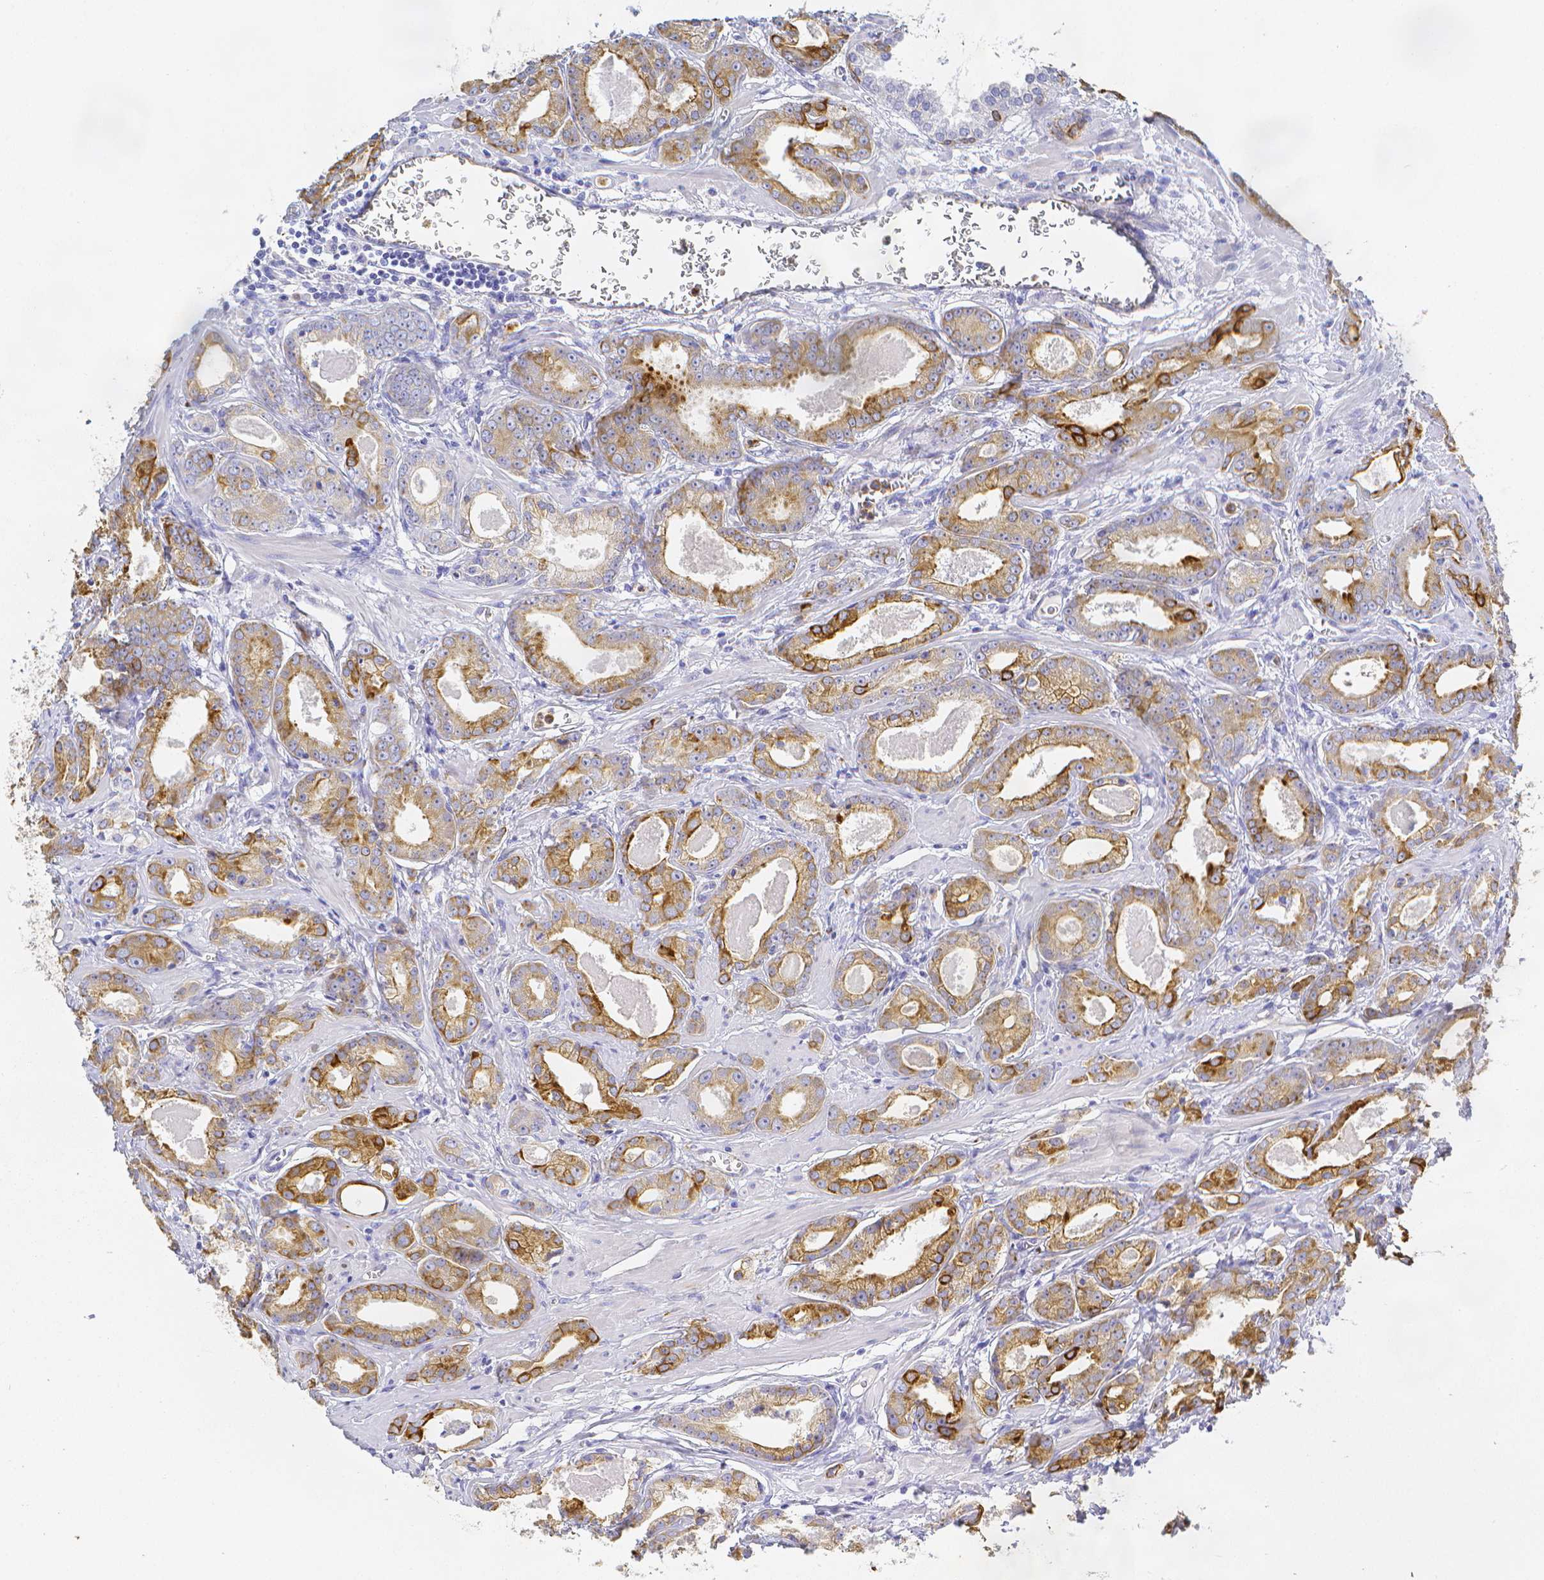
{"staining": {"intensity": "moderate", "quantity": "<25%", "location": "cytoplasmic/membranous"}, "tissue": "prostate cancer", "cell_type": "Tumor cells", "image_type": "cancer", "snomed": [{"axis": "morphology", "description": "Adenocarcinoma, NOS"}, {"axis": "morphology", "description": "Adenocarcinoma, Low grade"}, {"axis": "topography", "description": "Prostate"}], "caption": "DAB (3,3'-diaminobenzidine) immunohistochemical staining of human prostate low-grade adenocarcinoma shows moderate cytoplasmic/membranous protein positivity in approximately <25% of tumor cells. (Brightfield microscopy of DAB IHC at high magnification).", "gene": "SMURF1", "patient": {"sex": "male", "age": 64}}